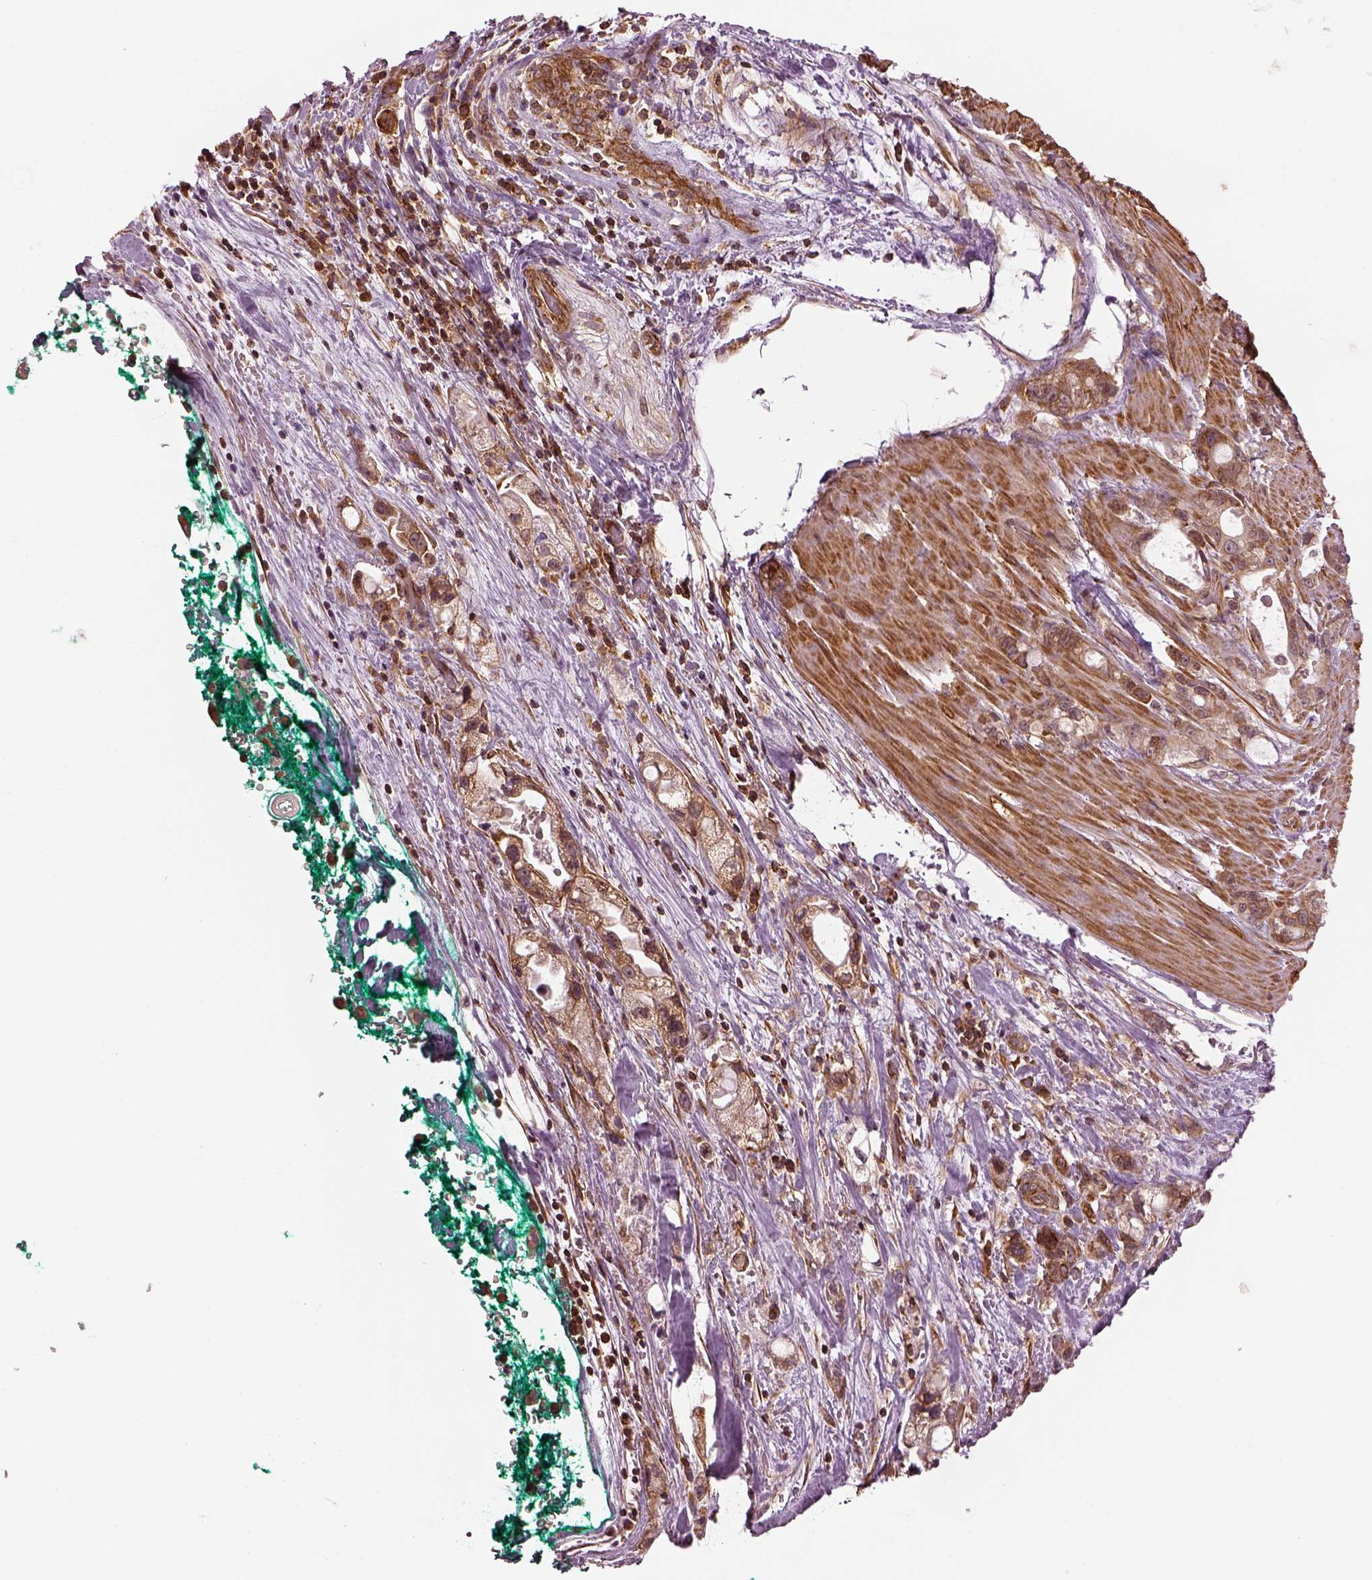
{"staining": {"intensity": "moderate", "quantity": "25%-75%", "location": "cytoplasmic/membranous"}, "tissue": "stomach cancer", "cell_type": "Tumor cells", "image_type": "cancer", "snomed": [{"axis": "morphology", "description": "Adenocarcinoma, NOS"}, {"axis": "topography", "description": "Stomach"}], "caption": "Tumor cells show medium levels of moderate cytoplasmic/membranous staining in about 25%-75% of cells in human stomach cancer.", "gene": "LSM14A", "patient": {"sex": "male", "age": 63}}